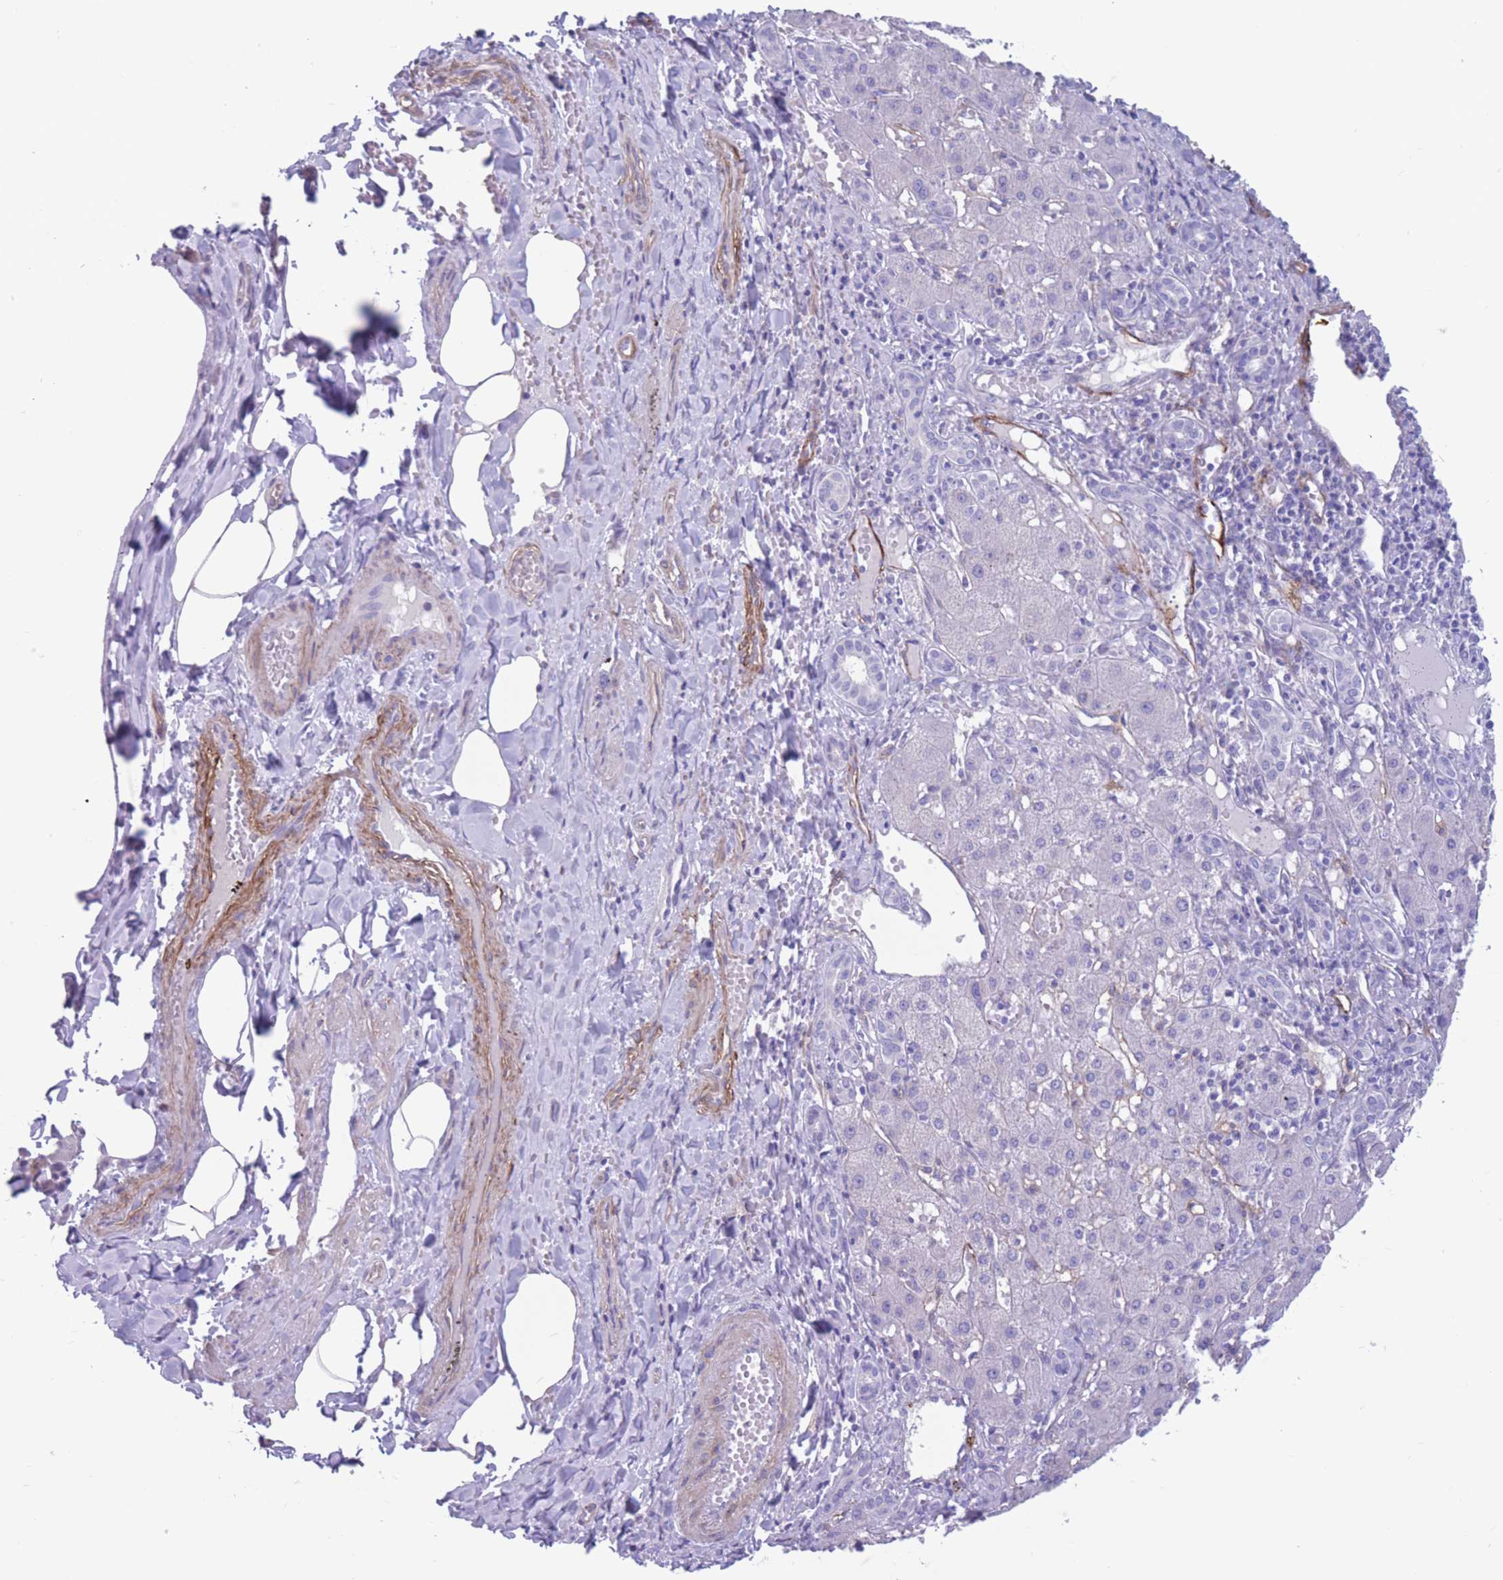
{"staining": {"intensity": "negative", "quantity": "none", "location": "none"}, "tissue": "liver cancer", "cell_type": "Tumor cells", "image_type": "cancer", "snomed": [{"axis": "morphology", "description": "Cholangiocarcinoma"}, {"axis": "topography", "description": "Liver"}], "caption": "Immunohistochemistry (IHC) micrograph of neoplastic tissue: human liver cancer (cholangiocarcinoma) stained with DAB exhibits no significant protein staining in tumor cells.", "gene": "DPYD", "patient": {"sex": "male", "age": 59}}